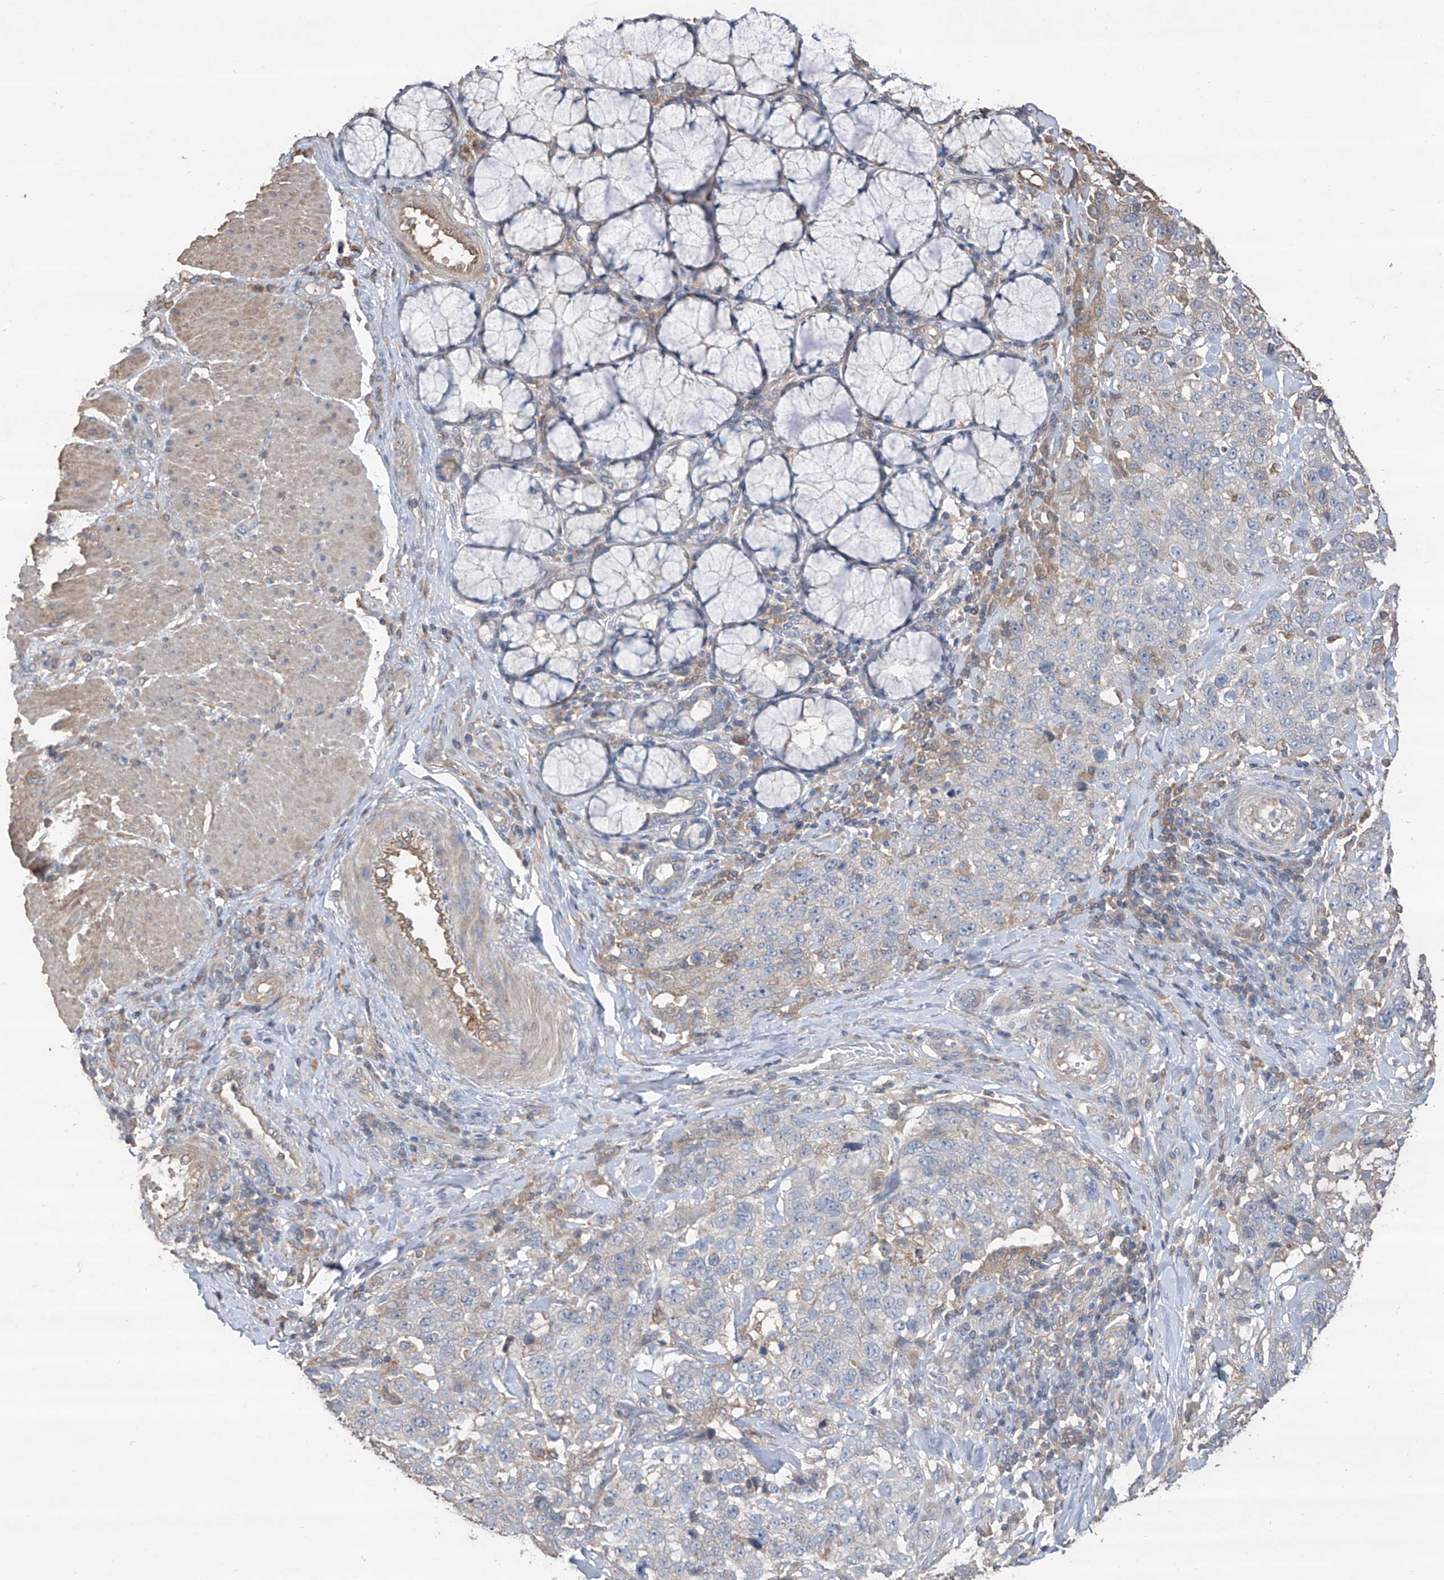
{"staining": {"intensity": "negative", "quantity": "none", "location": "none"}, "tissue": "stomach cancer", "cell_type": "Tumor cells", "image_type": "cancer", "snomed": [{"axis": "morphology", "description": "Adenocarcinoma, NOS"}, {"axis": "topography", "description": "Stomach"}], "caption": "This is a photomicrograph of IHC staining of stomach cancer, which shows no expression in tumor cells.", "gene": "EDN1", "patient": {"sex": "male", "age": 48}}